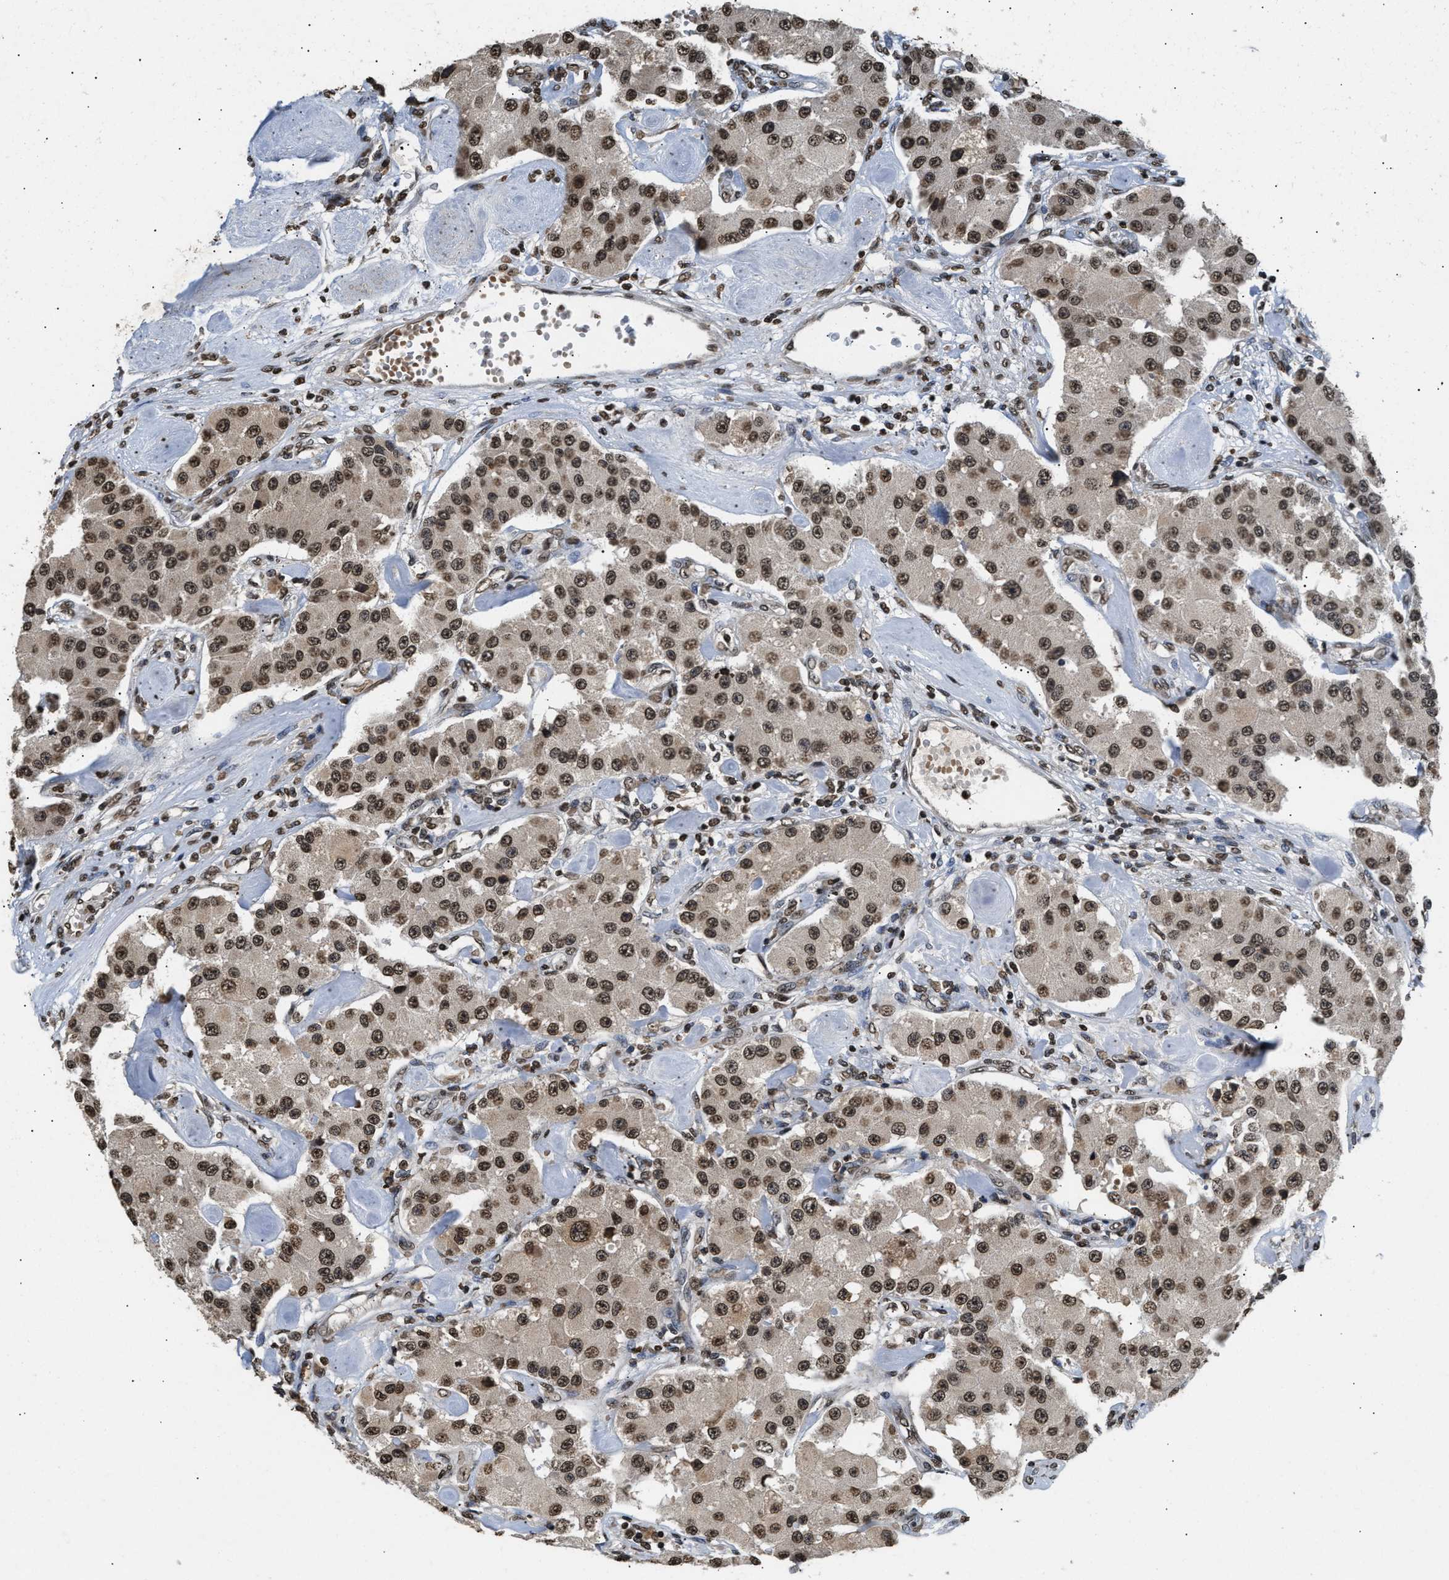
{"staining": {"intensity": "moderate", "quantity": ">75%", "location": "cytoplasmic/membranous,nuclear"}, "tissue": "carcinoid", "cell_type": "Tumor cells", "image_type": "cancer", "snomed": [{"axis": "morphology", "description": "Carcinoid, malignant, NOS"}, {"axis": "topography", "description": "Pancreas"}], "caption": "Immunohistochemistry (IHC) (DAB (3,3'-diaminobenzidine)) staining of carcinoid displays moderate cytoplasmic/membranous and nuclear protein expression in approximately >75% of tumor cells.", "gene": "DNASE1L3", "patient": {"sex": "male", "age": 41}}